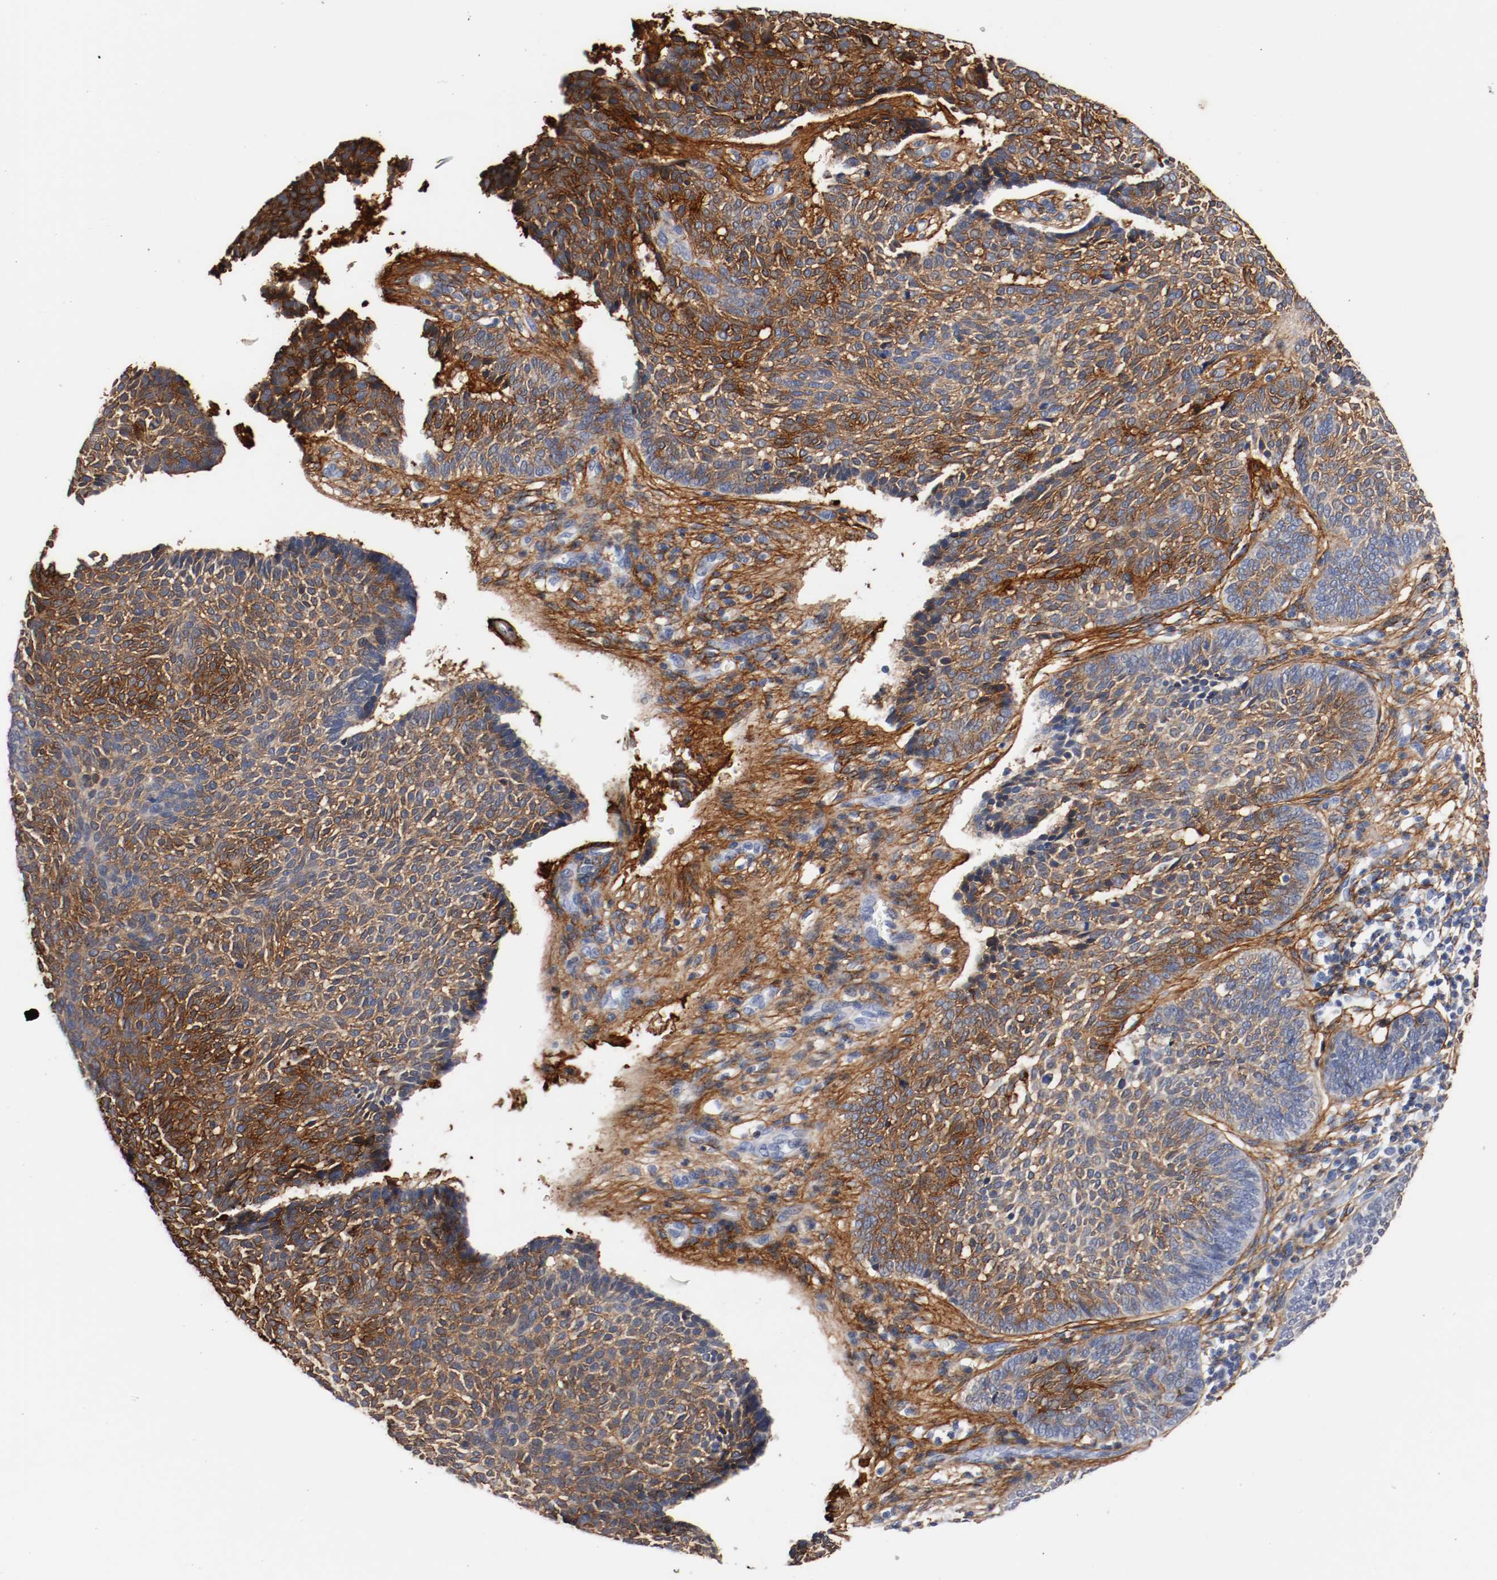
{"staining": {"intensity": "strong", "quantity": ">75%", "location": "cytoplasmic/membranous"}, "tissue": "skin cancer", "cell_type": "Tumor cells", "image_type": "cancer", "snomed": [{"axis": "morphology", "description": "Normal tissue, NOS"}, {"axis": "morphology", "description": "Basal cell carcinoma"}, {"axis": "topography", "description": "Skin"}], "caption": "Protein staining by immunohistochemistry shows strong cytoplasmic/membranous expression in approximately >75% of tumor cells in skin basal cell carcinoma.", "gene": "TNC", "patient": {"sex": "male", "age": 87}}